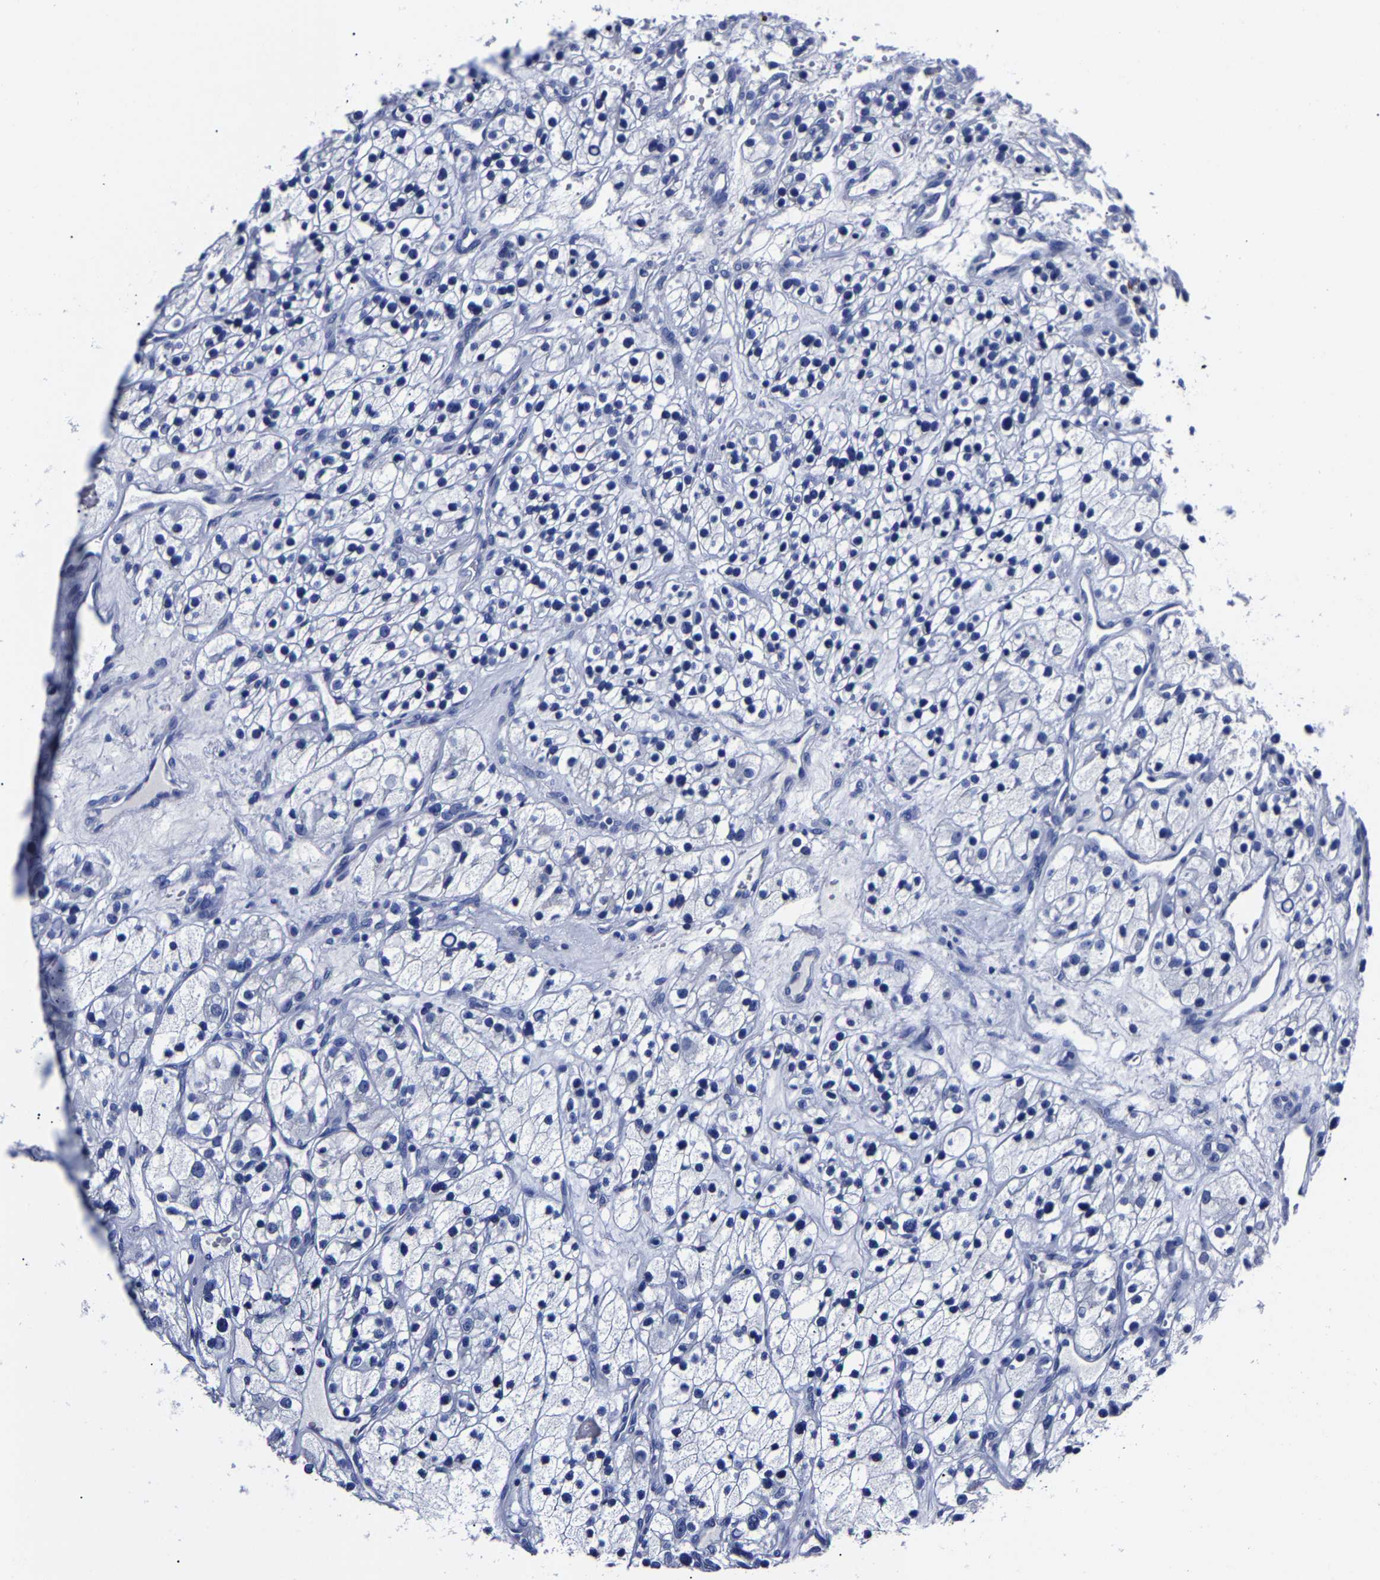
{"staining": {"intensity": "negative", "quantity": "none", "location": "none"}, "tissue": "renal cancer", "cell_type": "Tumor cells", "image_type": "cancer", "snomed": [{"axis": "morphology", "description": "Adenocarcinoma, NOS"}, {"axis": "topography", "description": "Kidney"}], "caption": "A photomicrograph of human adenocarcinoma (renal) is negative for staining in tumor cells.", "gene": "CPA2", "patient": {"sex": "female", "age": 57}}